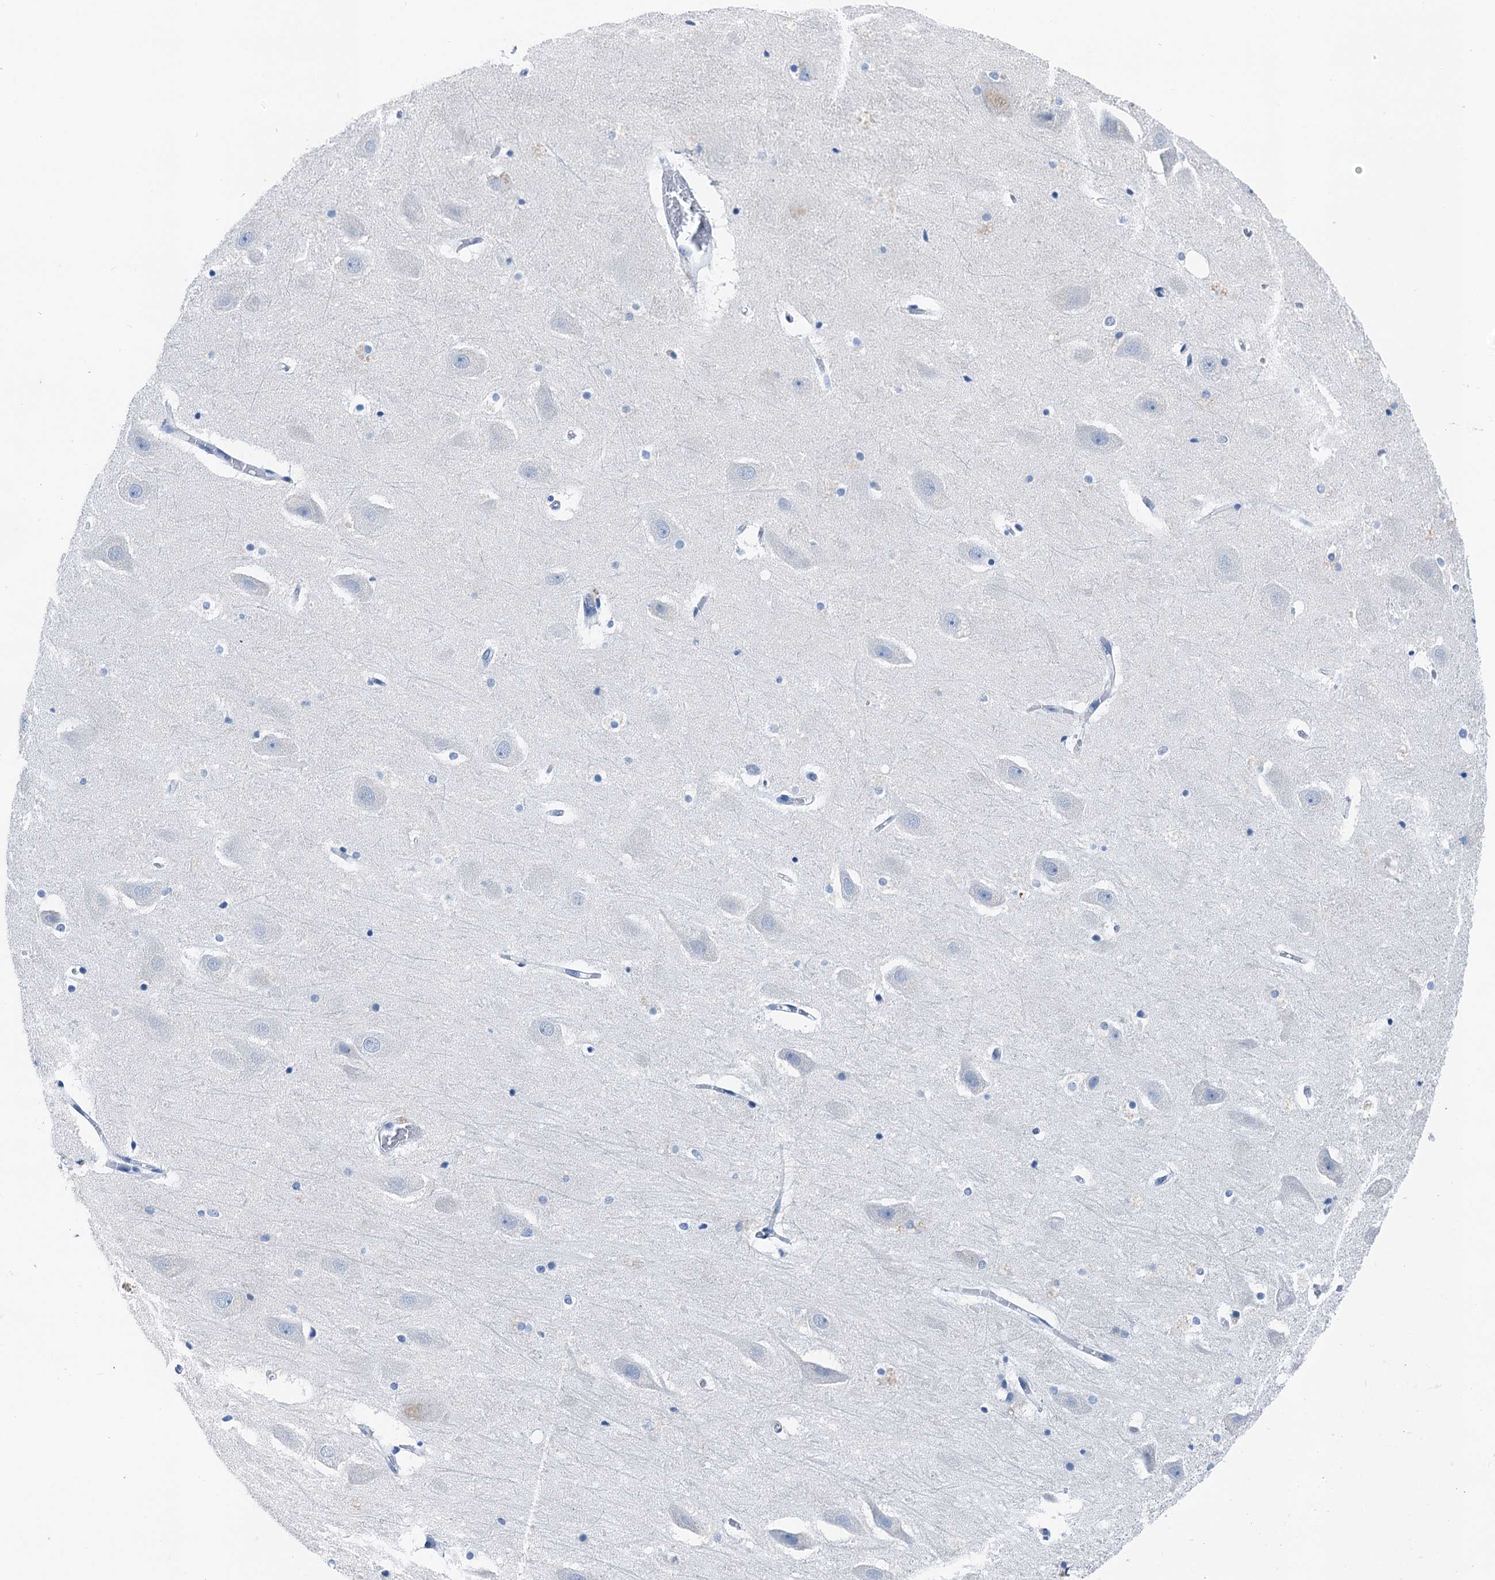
{"staining": {"intensity": "negative", "quantity": "none", "location": "none"}, "tissue": "hippocampus", "cell_type": "Glial cells", "image_type": "normal", "snomed": [{"axis": "morphology", "description": "Normal tissue, NOS"}, {"axis": "topography", "description": "Hippocampus"}], "caption": "Immunohistochemistry (IHC) of unremarkable human hippocampus shows no positivity in glial cells.", "gene": "CBLN3", "patient": {"sex": "female", "age": 52}}